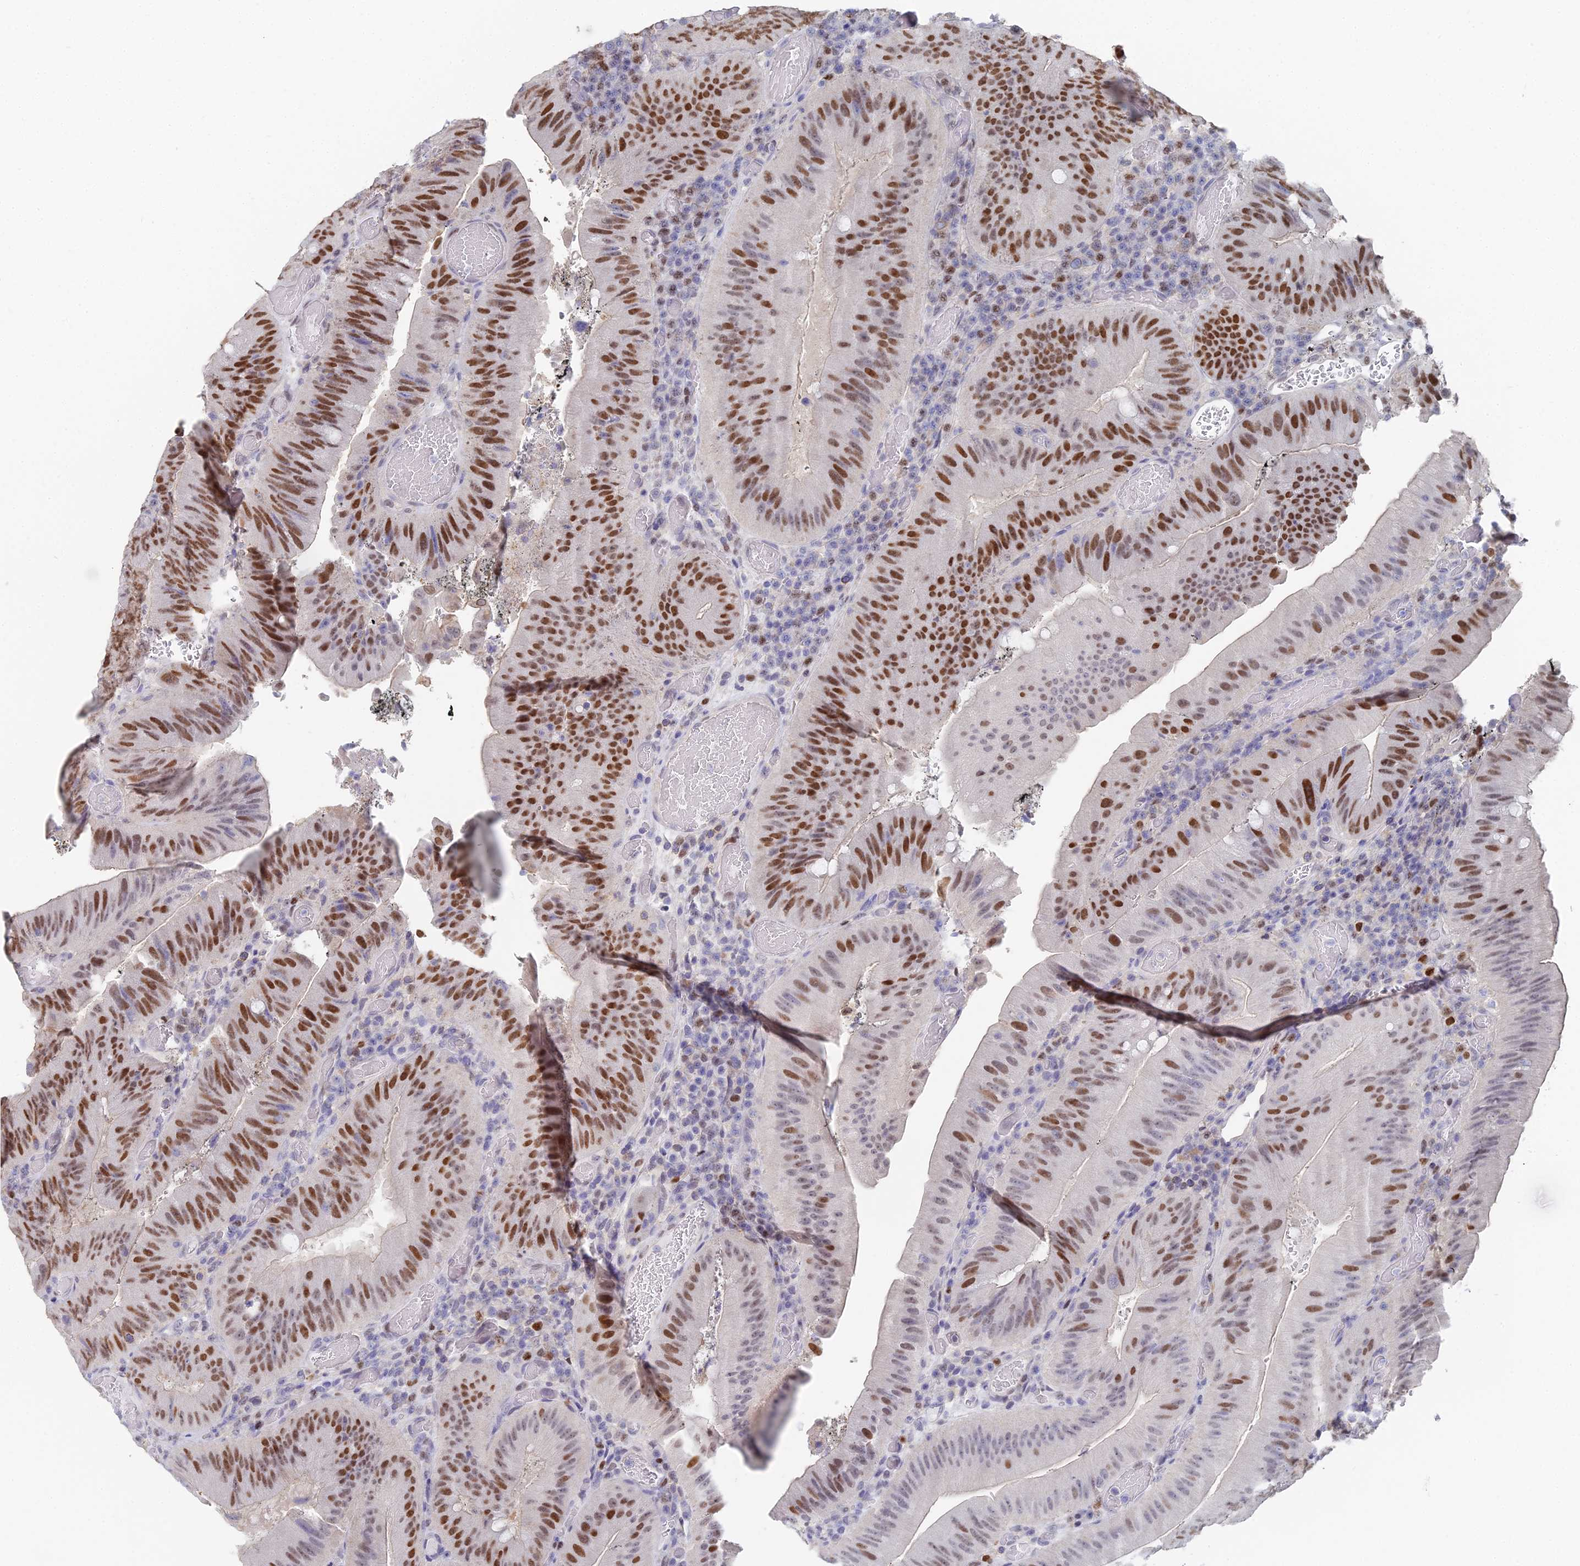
{"staining": {"intensity": "strong", "quantity": ">75%", "location": "nuclear"}, "tissue": "colorectal cancer", "cell_type": "Tumor cells", "image_type": "cancer", "snomed": [{"axis": "morphology", "description": "Adenocarcinoma, NOS"}, {"axis": "topography", "description": "Colon"}], "caption": "Immunohistochemistry of colorectal cancer displays high levels of strong nuclear expression in approximately >75% of tumor cells.", "gene": "MCM2", "patient": {"sex": "female", "age": 43}}